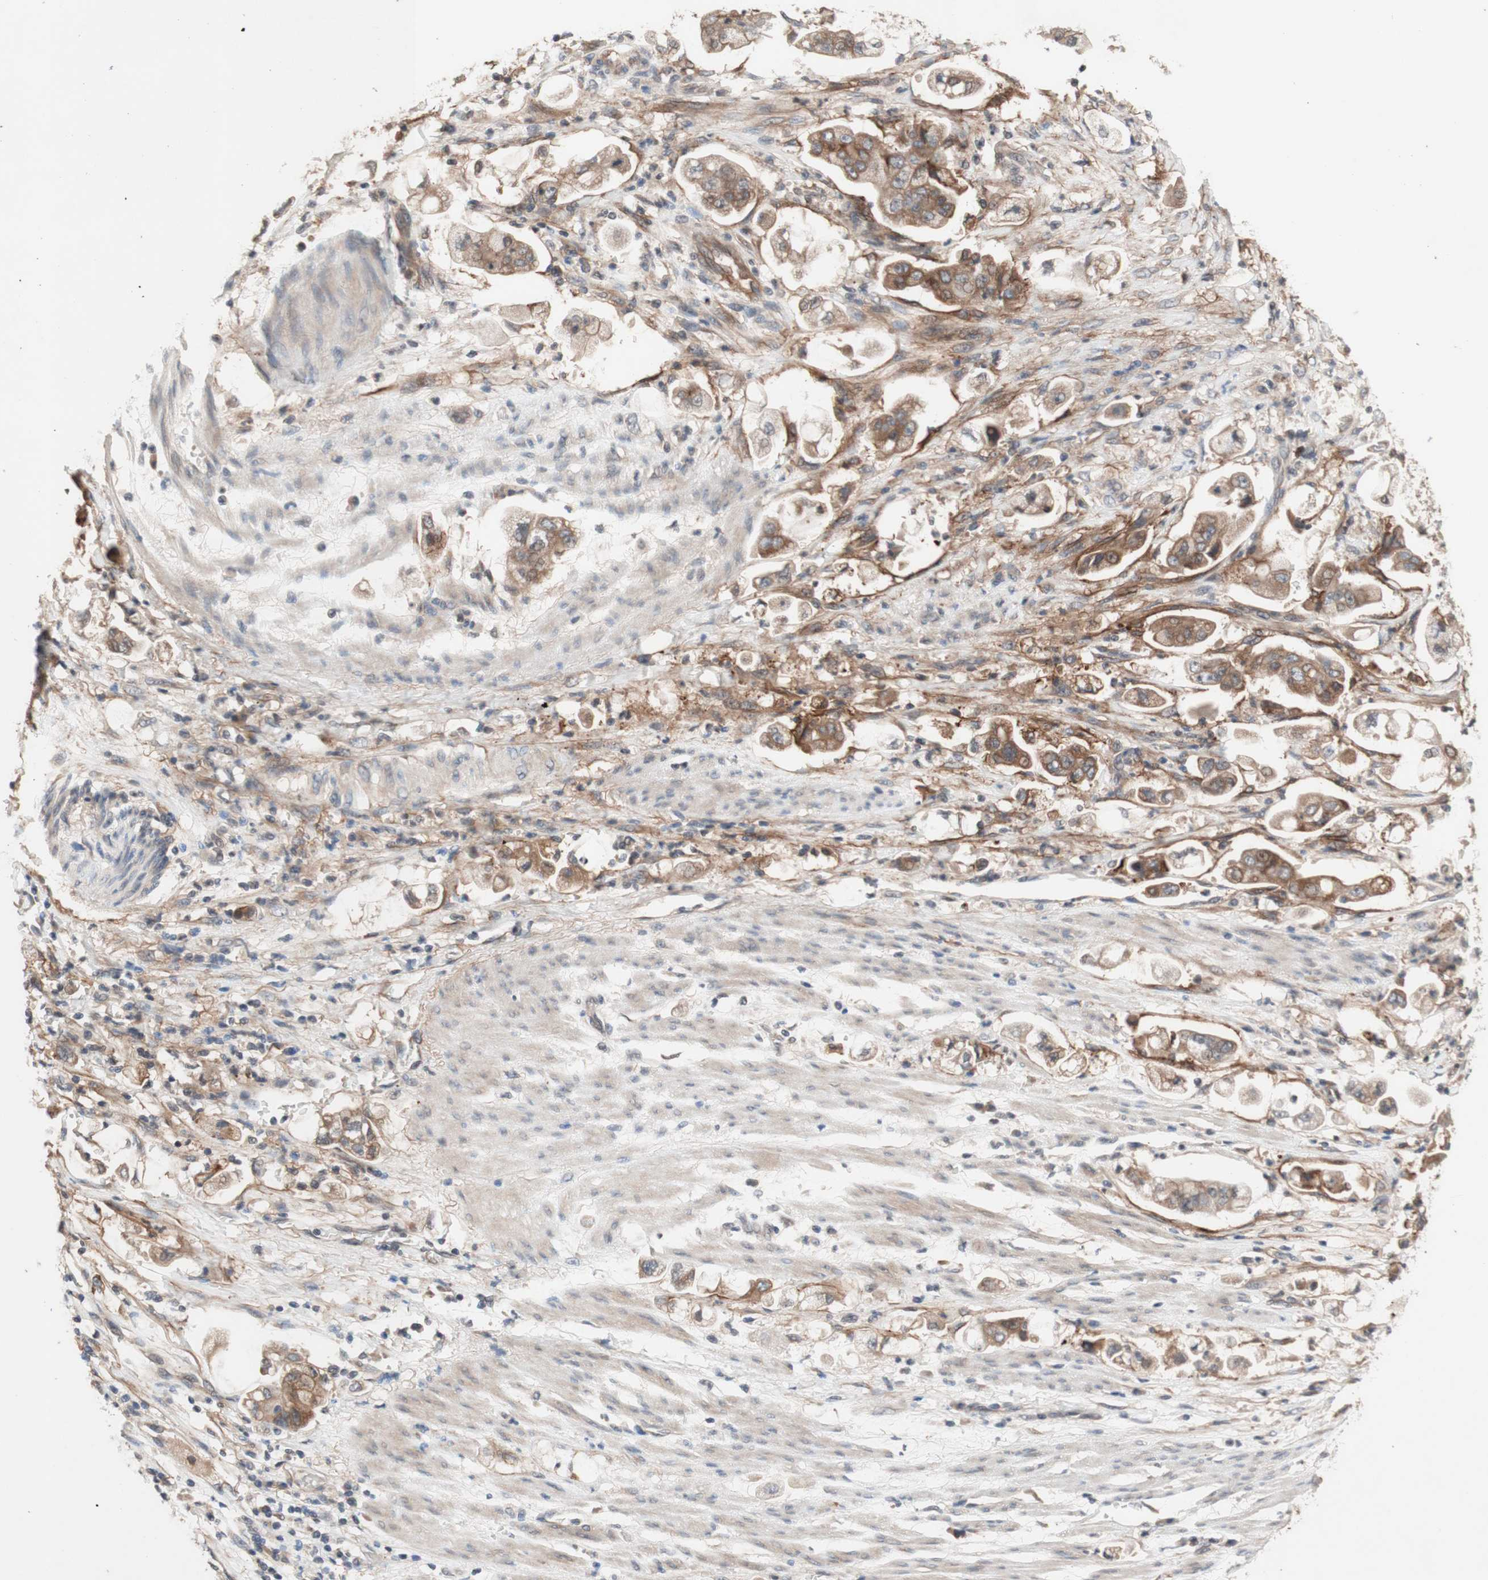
{"staining": {"intensity": "moderate", "quantity": ">75%", "location": "cytoplasmic/membranous"}, "tissue": "stomach cancer", "cell_type": "Tumor cells", "image_type": "cancer", "snomed": [{"axis": "morphology", "description": "Adenocarcinoma, NOS"}, {"axis": "topography", "description": "Stomach"}], "caption": "Immunohistochemistry (IHC) (DAB (3,3'-diaminobenzidine)) staining of human stomach adenocarcinoma reveals moderate cytoplasmic/membranous protein positivity in approximately >75% of tumor cells.", "gene": "CD55", "patient": {"sex": "male", "age": 62}}